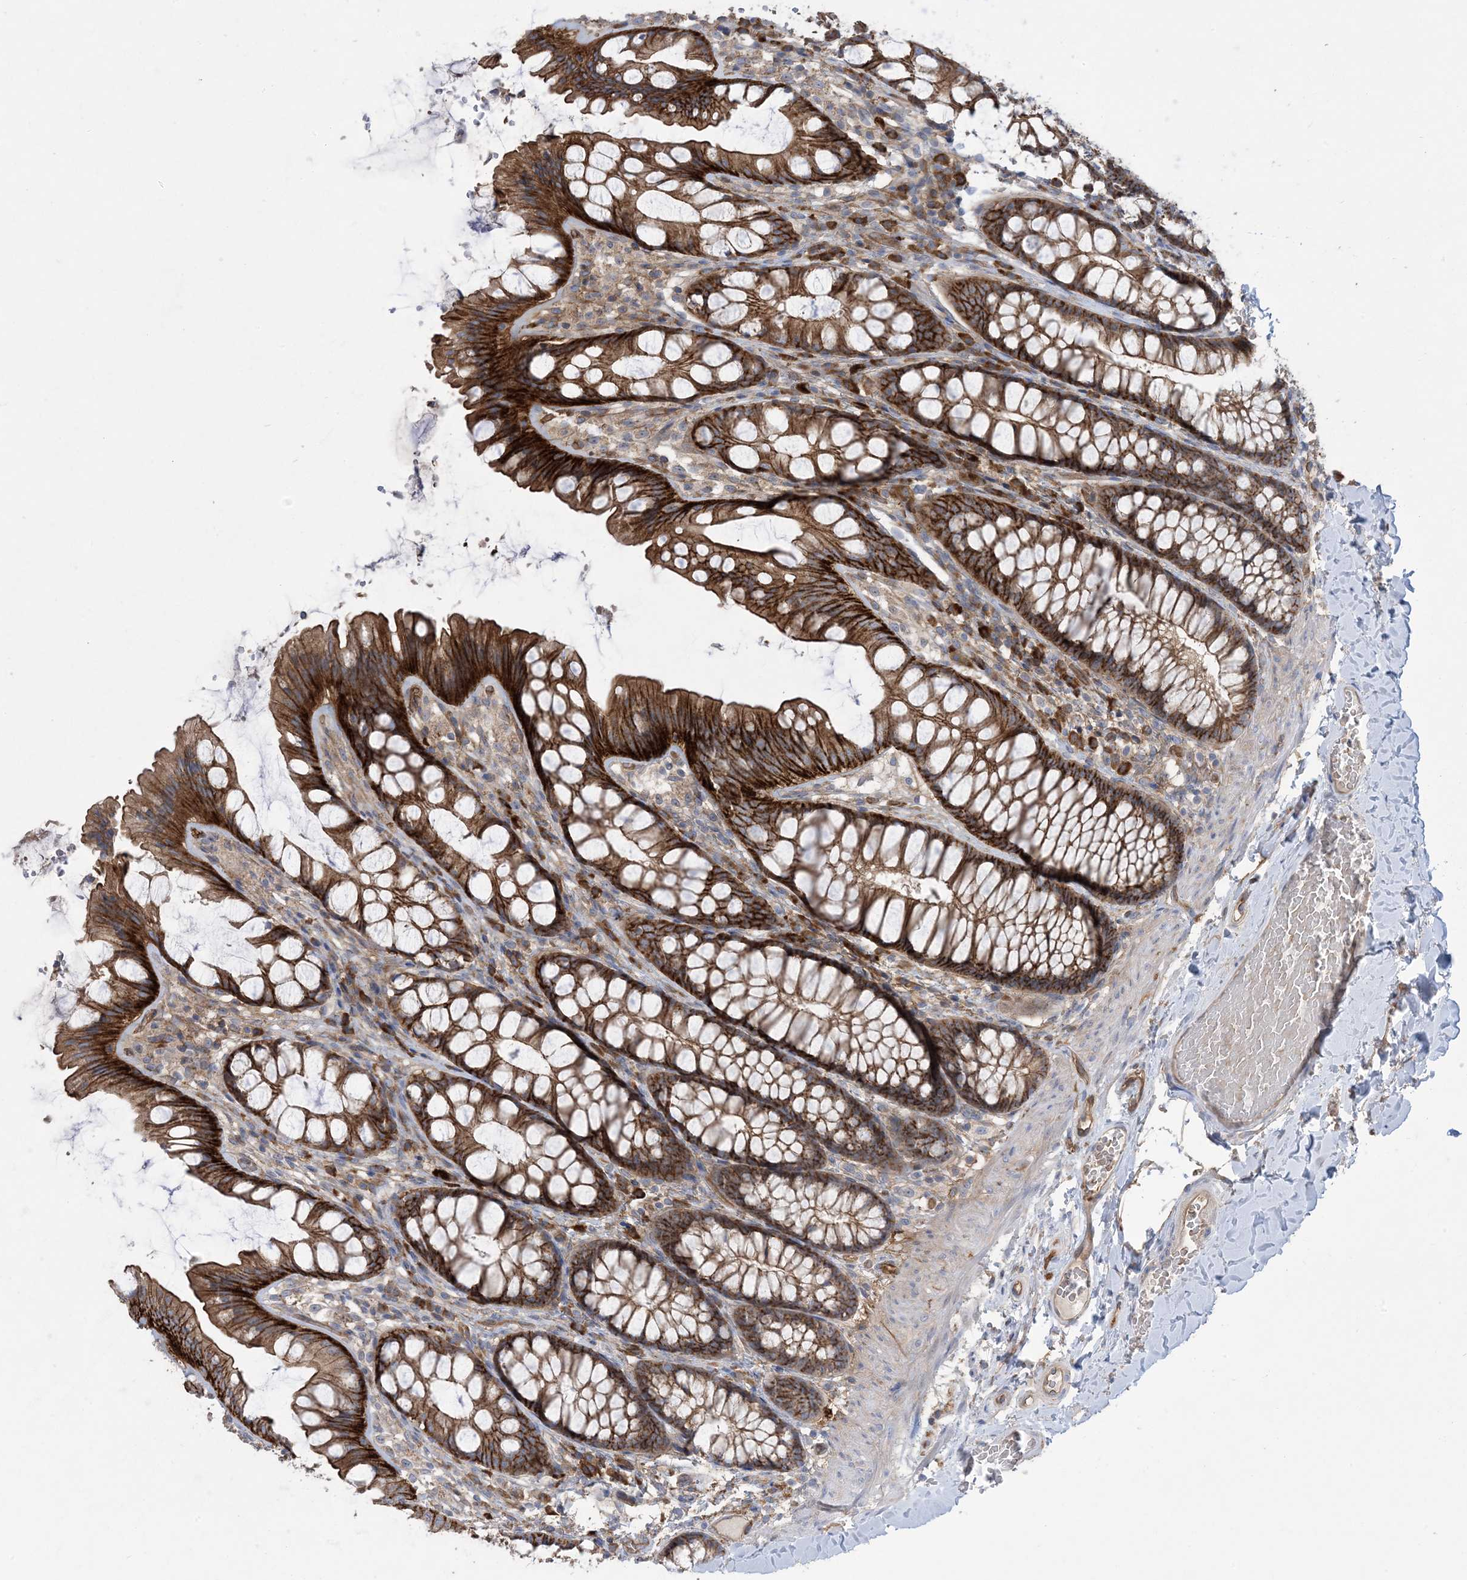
{"staining": {"intensity": "weak", "quantity": ">75%", "location": "cytoplasmic/membranous"}, "tissue": "colon", "cell_type": "Endothelial cells", "image_type": "normal", "snomed": [{"axis": "morphology", "description": "Normal tissue, NOS"}, {"axis": "topography", "description": "Colon"}], "caption": "Protein expression analysis of unremarkable human colon reveals weak cytoplasmic/membranous positivity in about >75% of endothelial cells. (DAB IHC with brightfield microscopy, high magnification).", "gene": "AOC1", "patient": {"sex": "male", "age": 47}}